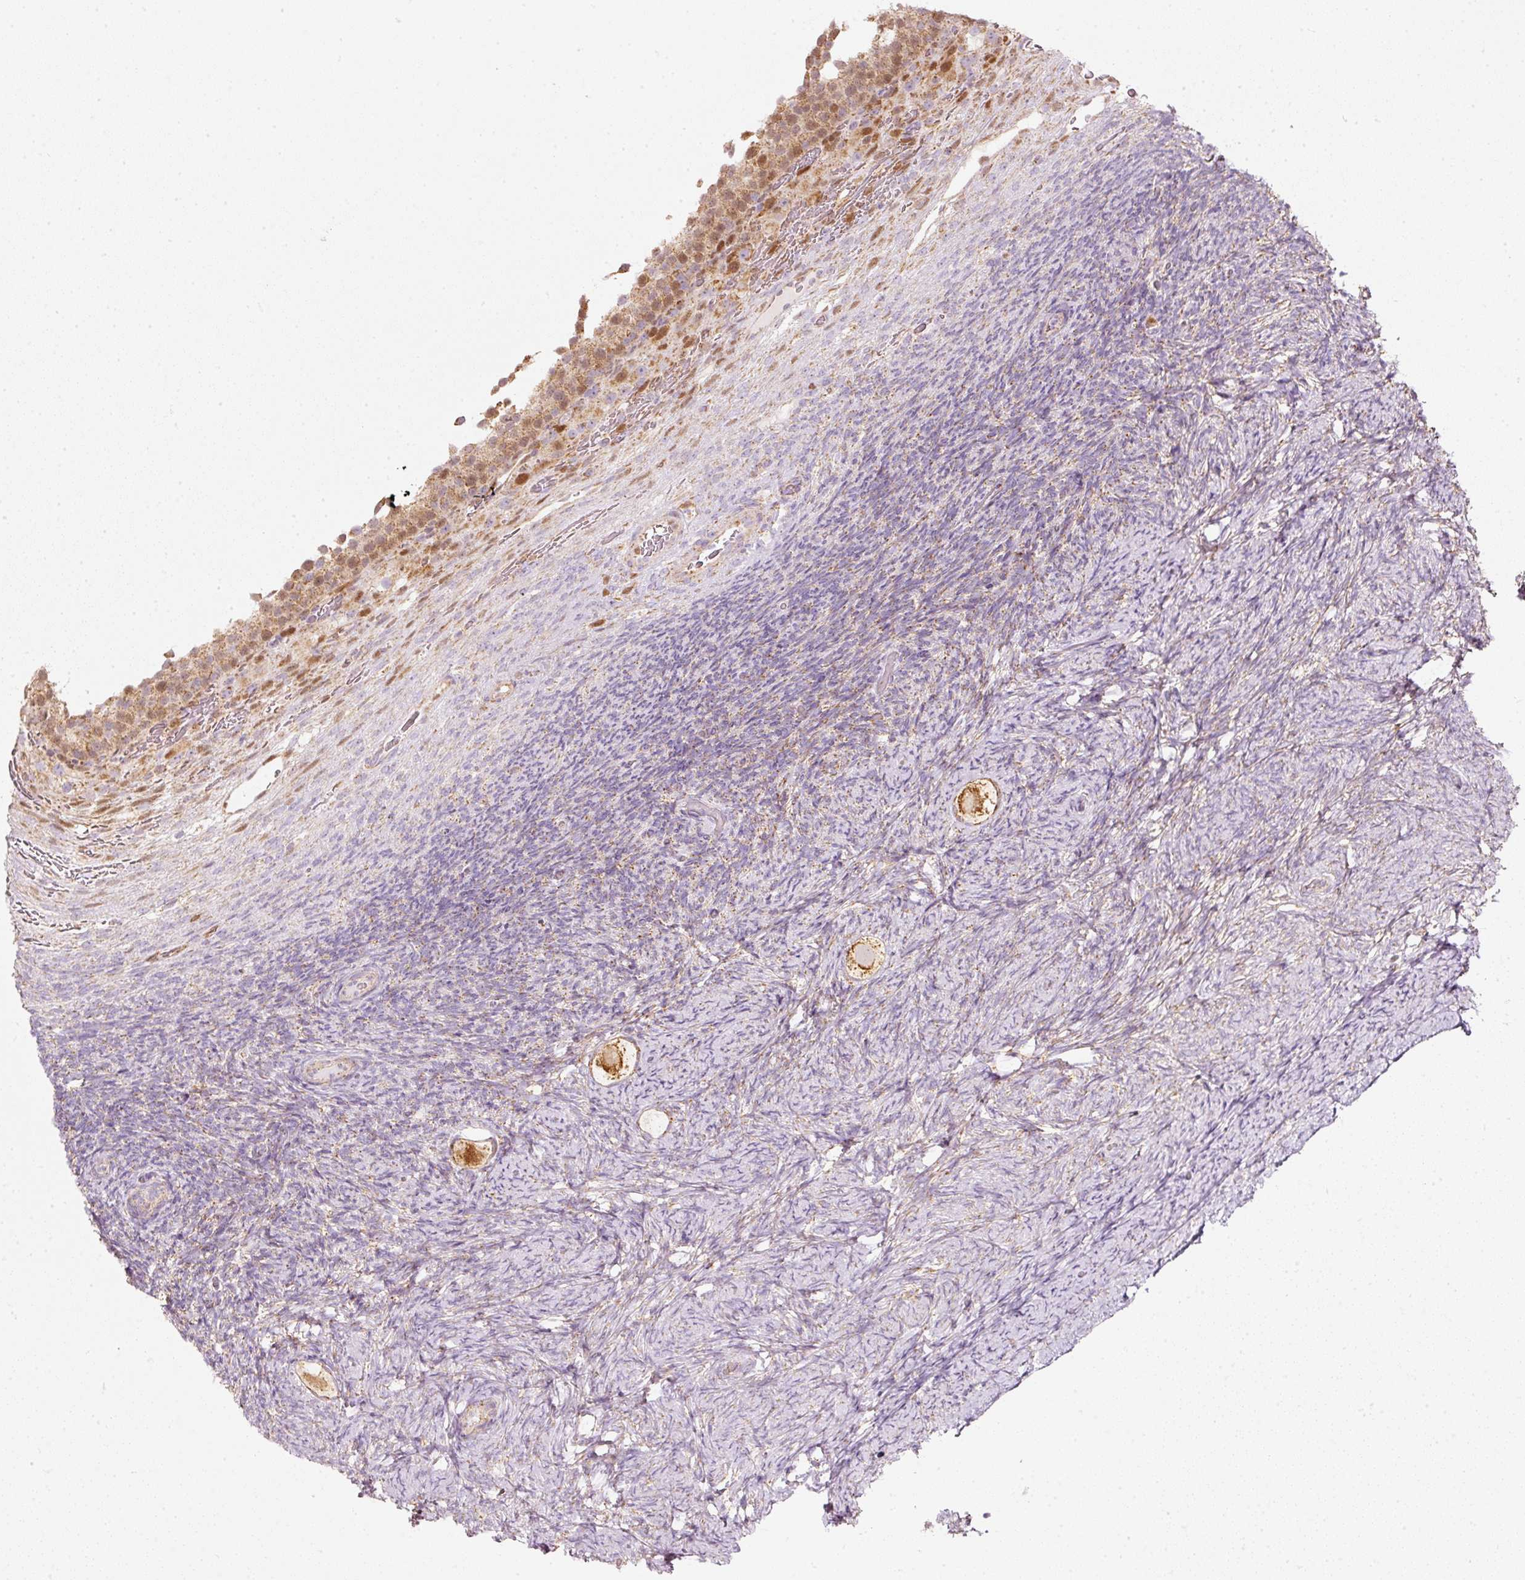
{"staining": {"intensity": "moderate", "quantity": ">75%", "location": "cytoplasmic/membranous"}, "tissue": "ovary", "cell_type": "Follicle cells", "image_type": "normal", "snomed": [{"axis": "morphology", "description": "Normal tissue, NOS"}, {"axis": "topography", "description": "Ovary"}], "caption": "About >75% of follicle cells in normal ovary show moderate cytoplasmic/membranous protein positivity as visualized by brown immunohistochemical staining.", "gene": "DUT", "patient": {"sex": "female", "age": 34}}